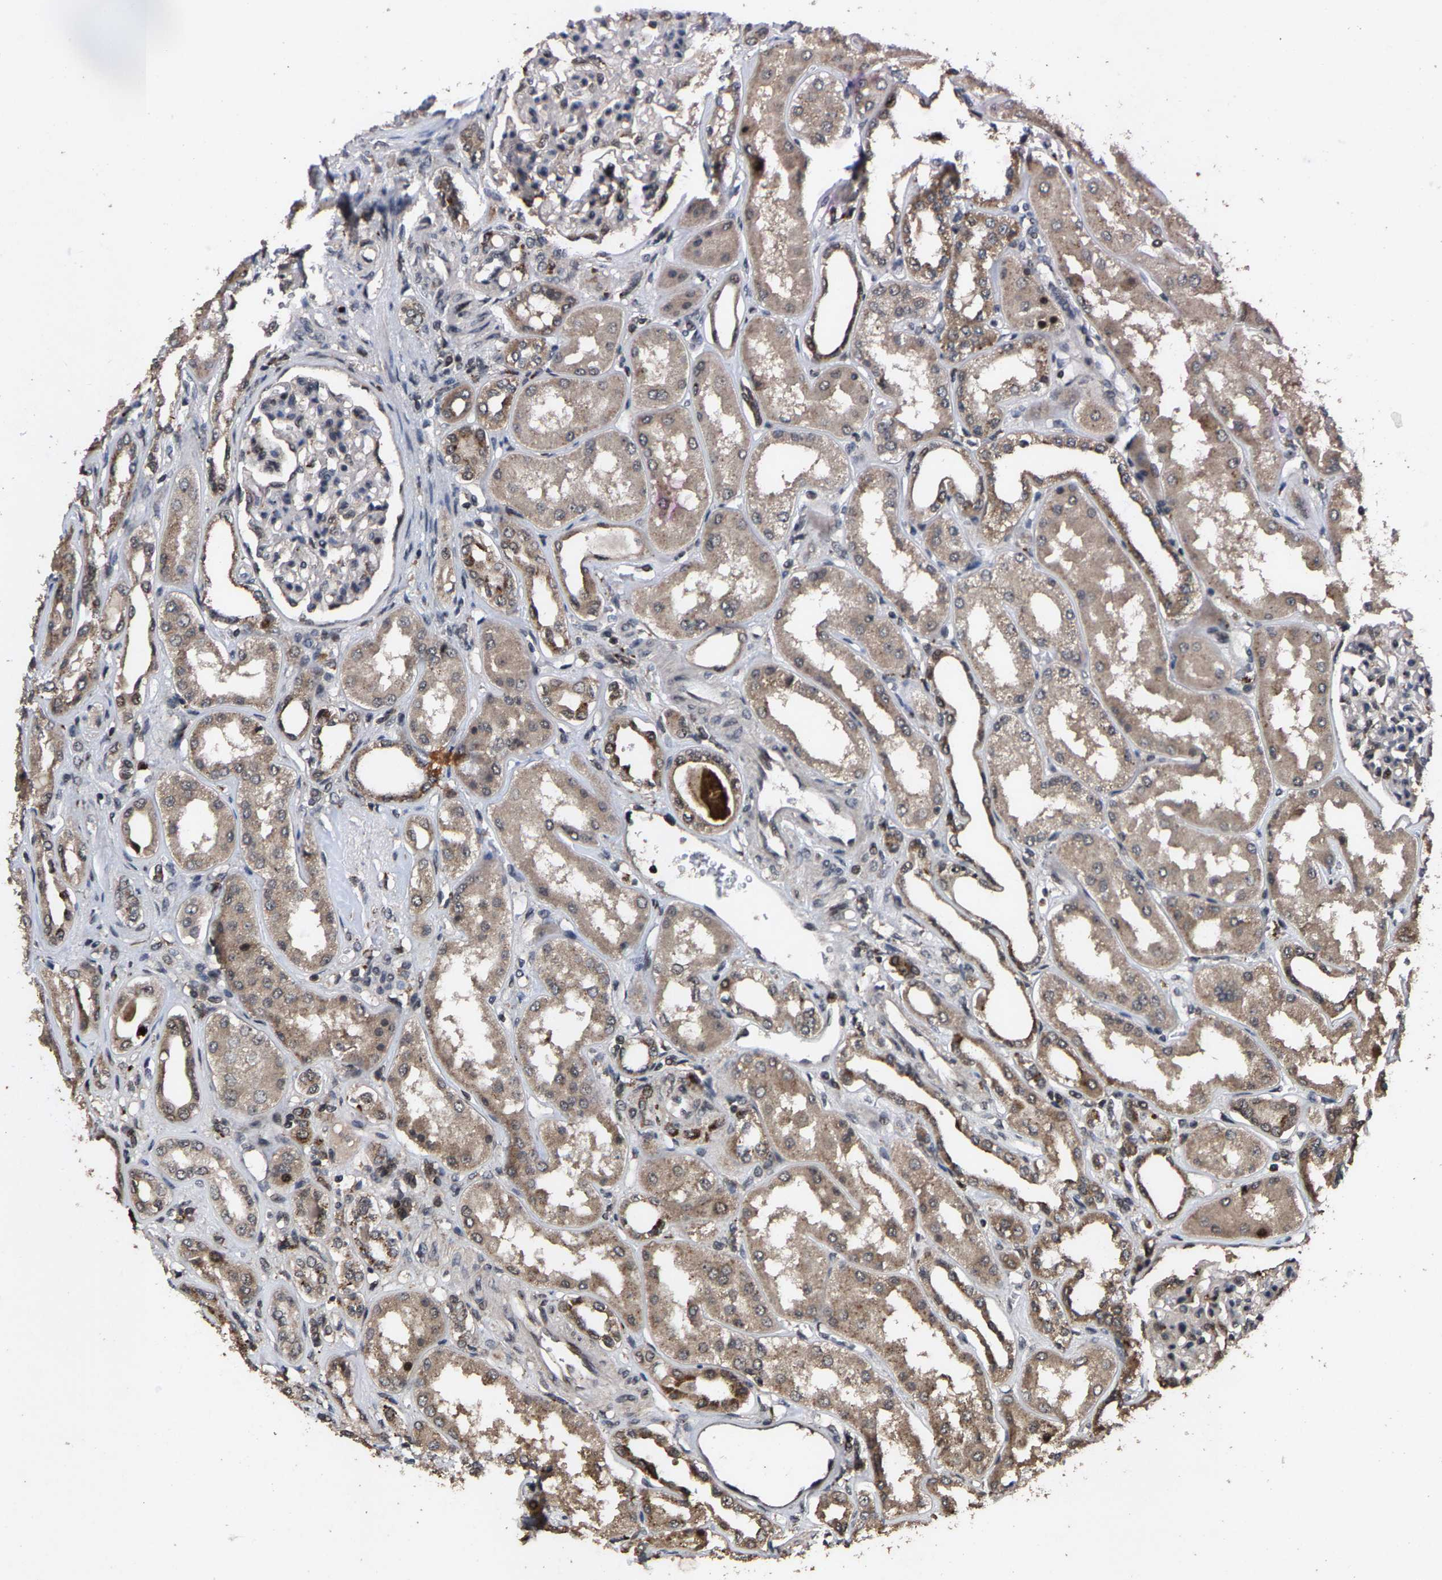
{"staining": {"intensity": "negative", "quantity": "none", "location": "none"}, "tissue": "kidney", "cell_type": "Cells in glomeruli", "image_type": "normal", "snomed": [{"axis": "morphology", "description": "Normal tissue, NOS"}, {"axis": "topography", "description": "Kidney"}], "caption": "Immunohistochemistry of unremarkable human kidney shows no expression in cells in glomeruli. (DAB (3,3'-diaminobenzidine) immunohistochemistry, high magnification).", "gene": "HAUS6", "patient": {"sex": "female", "age": 56}}